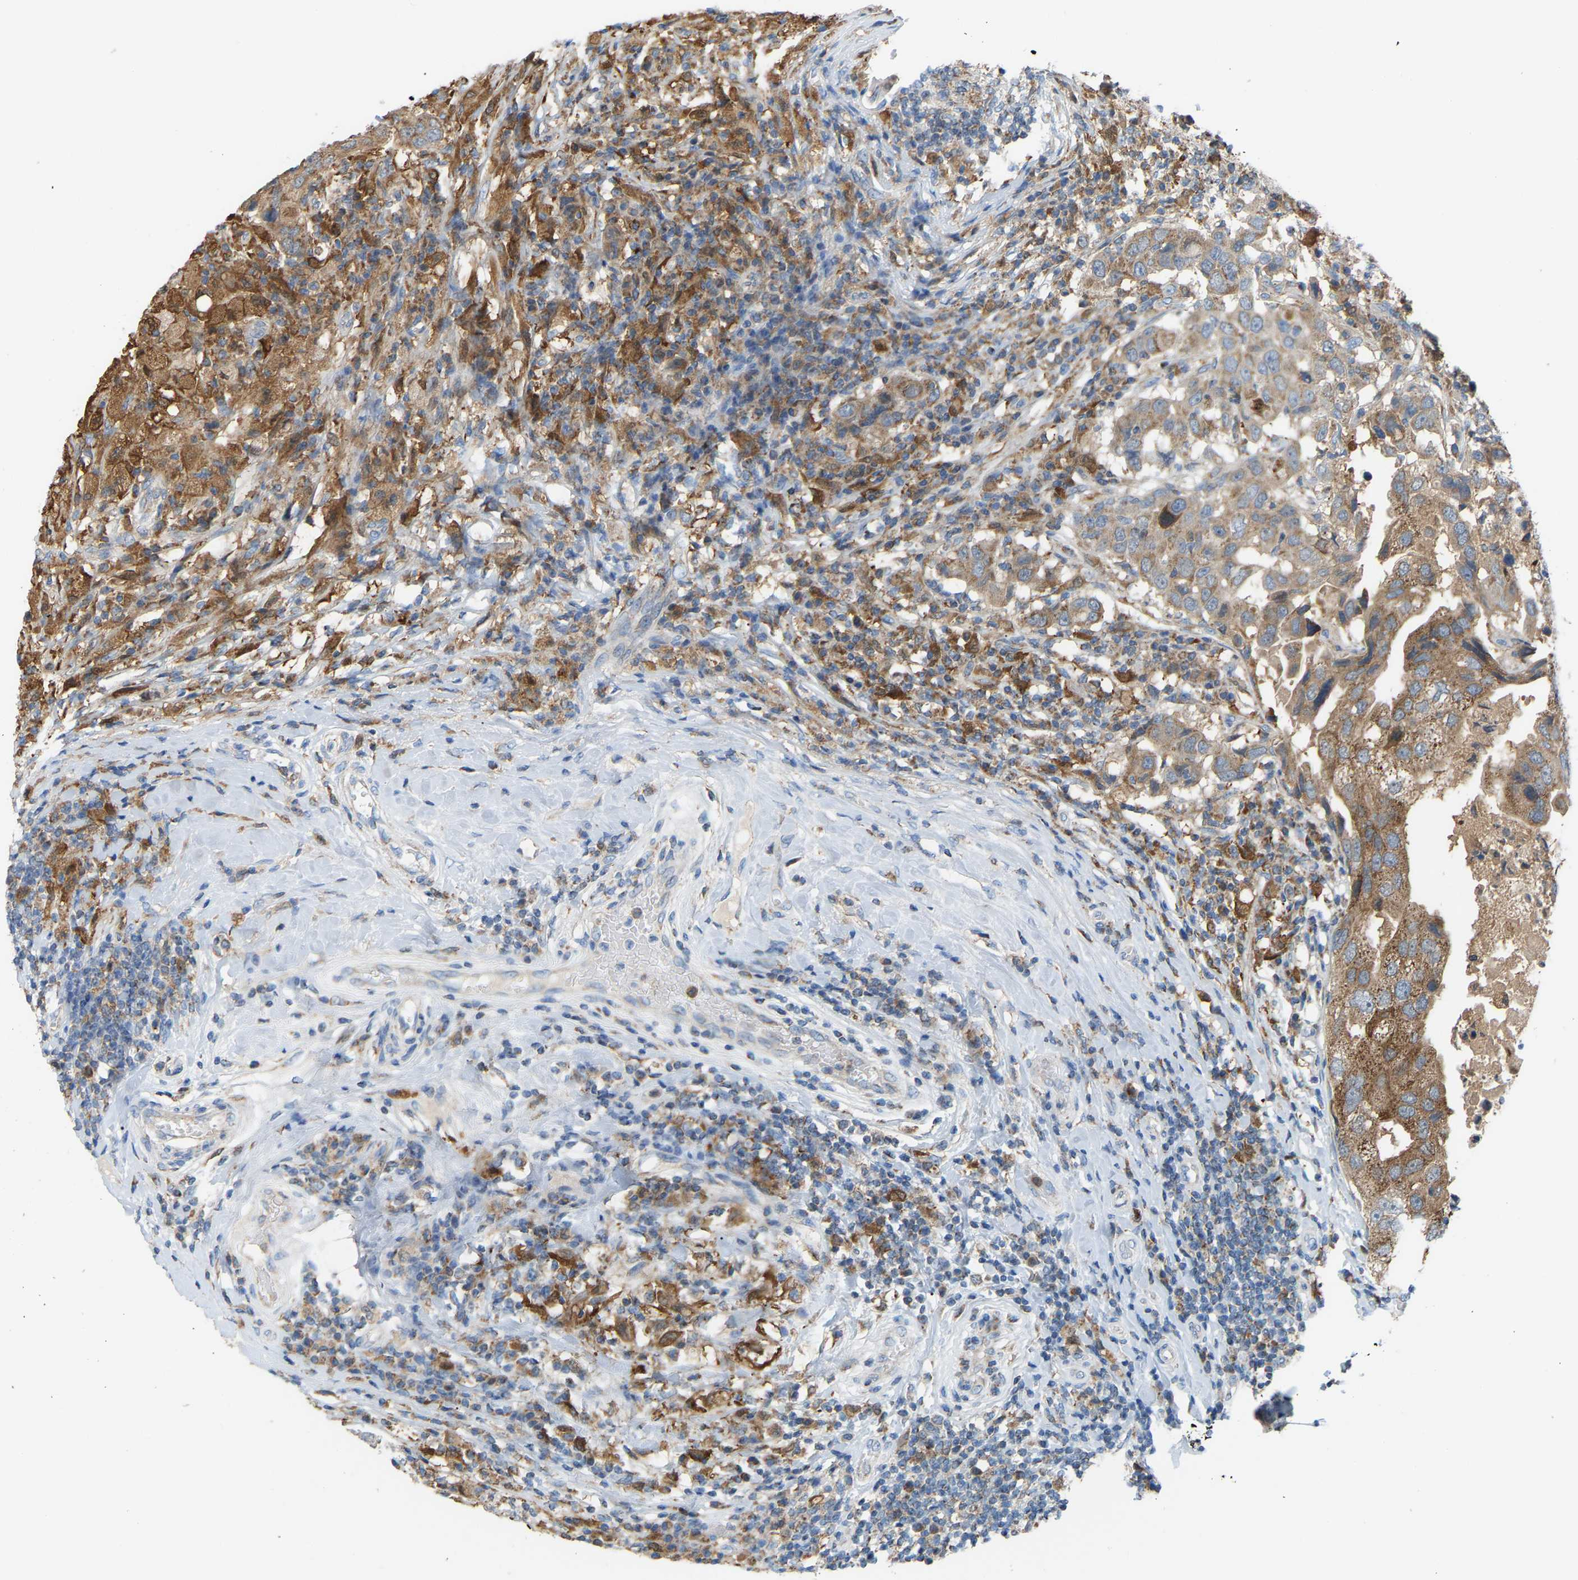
{"staining": {"intensity": "weak", "quantity": ">75%", "location": "cytoplasmic/membranous"}, "tissue": "breast cancer", "cell_type": "Tumor cells", "image_type": "cancer", "snomed": [{"axis": "morphology", "description": "Duct carcinoma"}, {"axis": "topography", "description": "Breast"}], "caption": "Weak cytoplasmic/membranous protein positivity is identified in approximately >75% of tumor cells in breast cancer (invasive ductal carcinoma).", "gene": "CROT", "patient": {"sex": "female", "age": 27}}